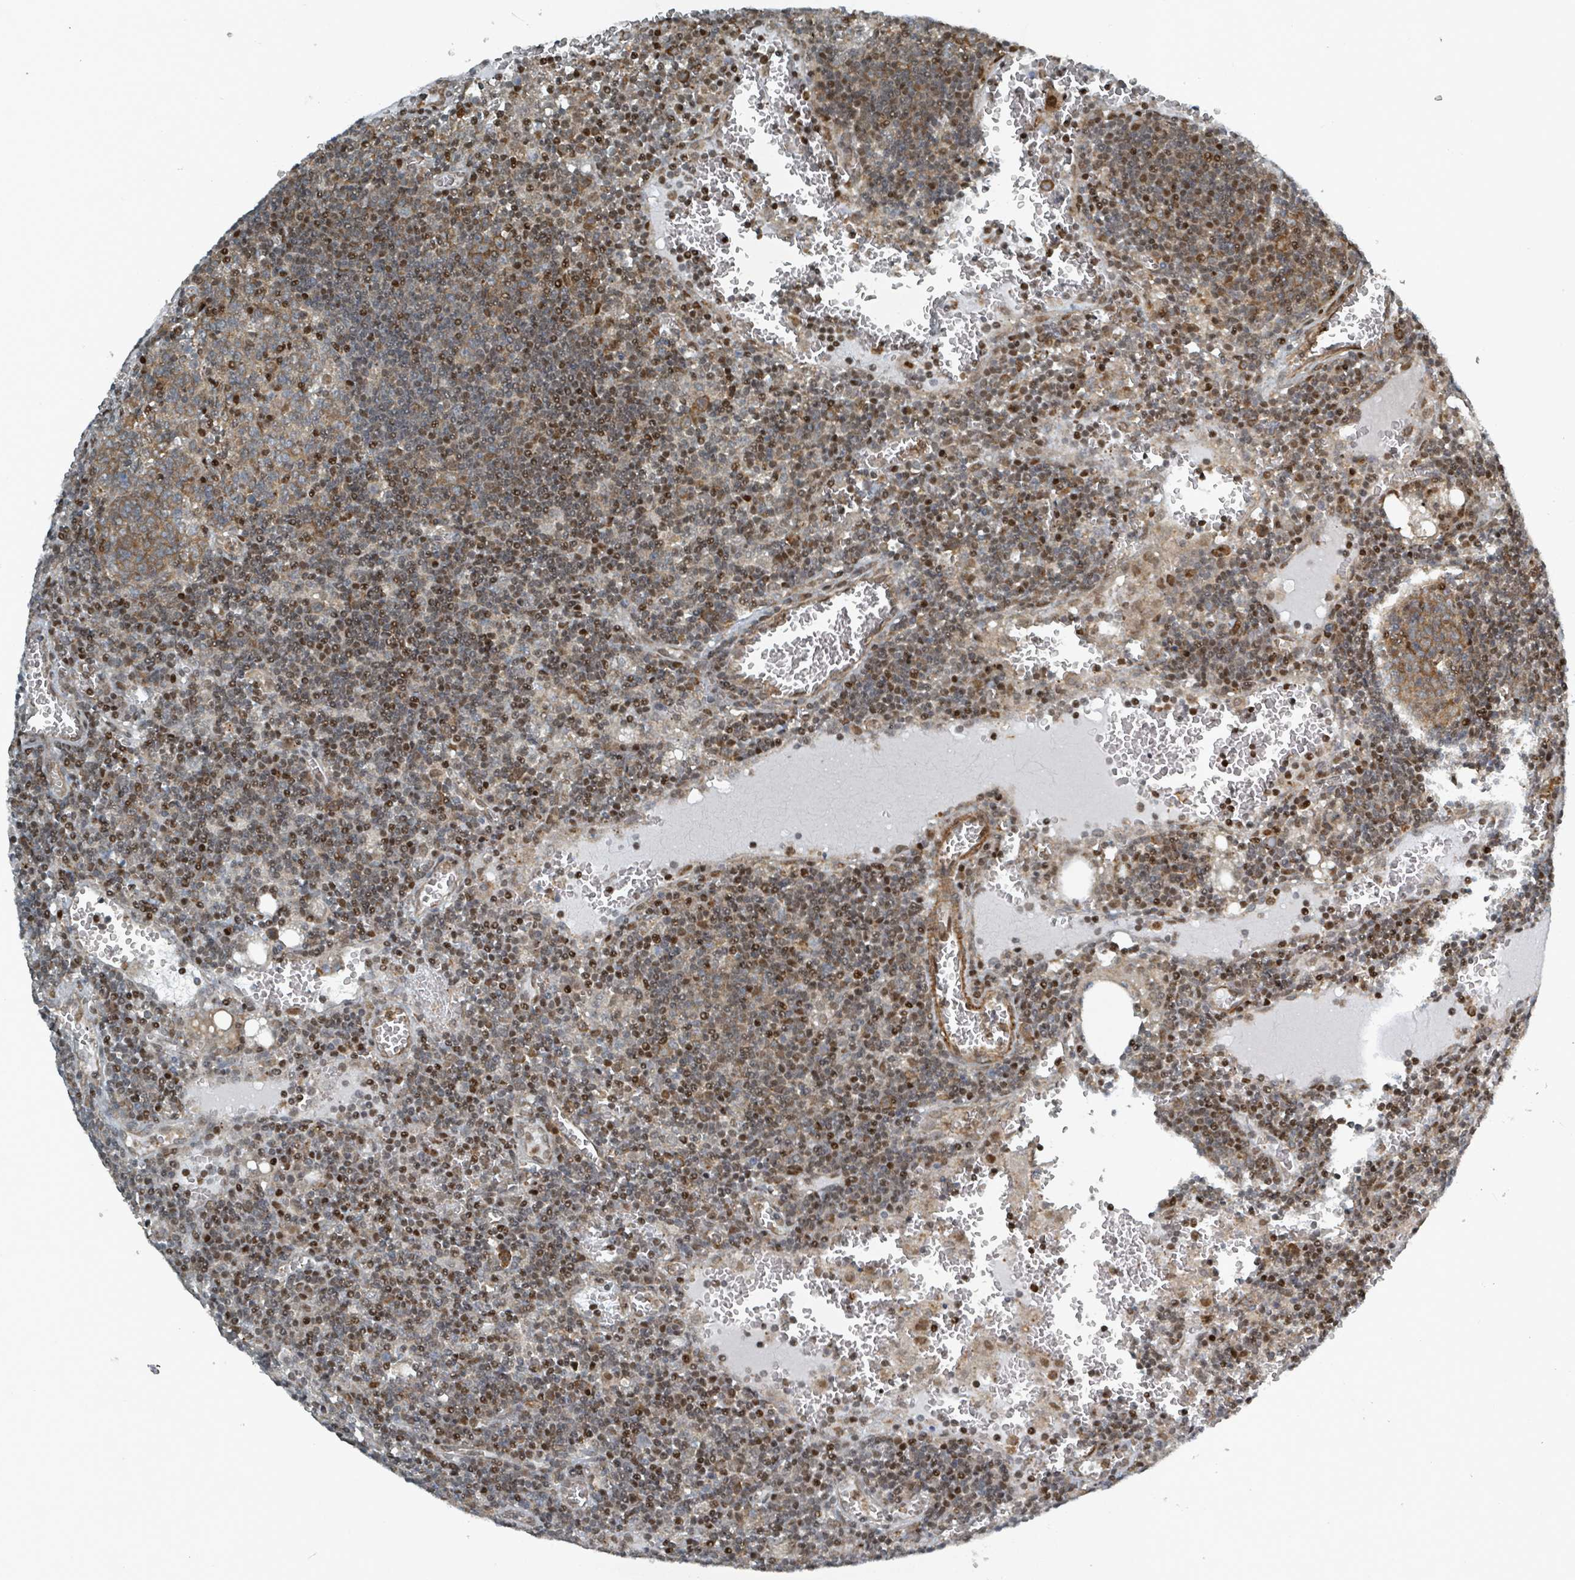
{"staining": {"intensity": "strong", "quantity": "<25%", "location": "nuclear"}, "tissue": "lymph node", "cell_type": "Germinal center cells", "image_type": "normal", "snomed": [{"axis": "morphology", "description": "Normal tissue, NOS"}, {"axis": "topography", "description": "Lymph node"}], "caption": "Immunohistochemical staining of benign human lymph node demonstrates strong nuclear protein positivity in about <25% of germinal center cells. Using DAB (brown) and hematoxylin (blue) stains, captured at high magnification using brightfield microscopy.", "gene": "RHPN2", "patient": {"sex": "female", "age": 73}}